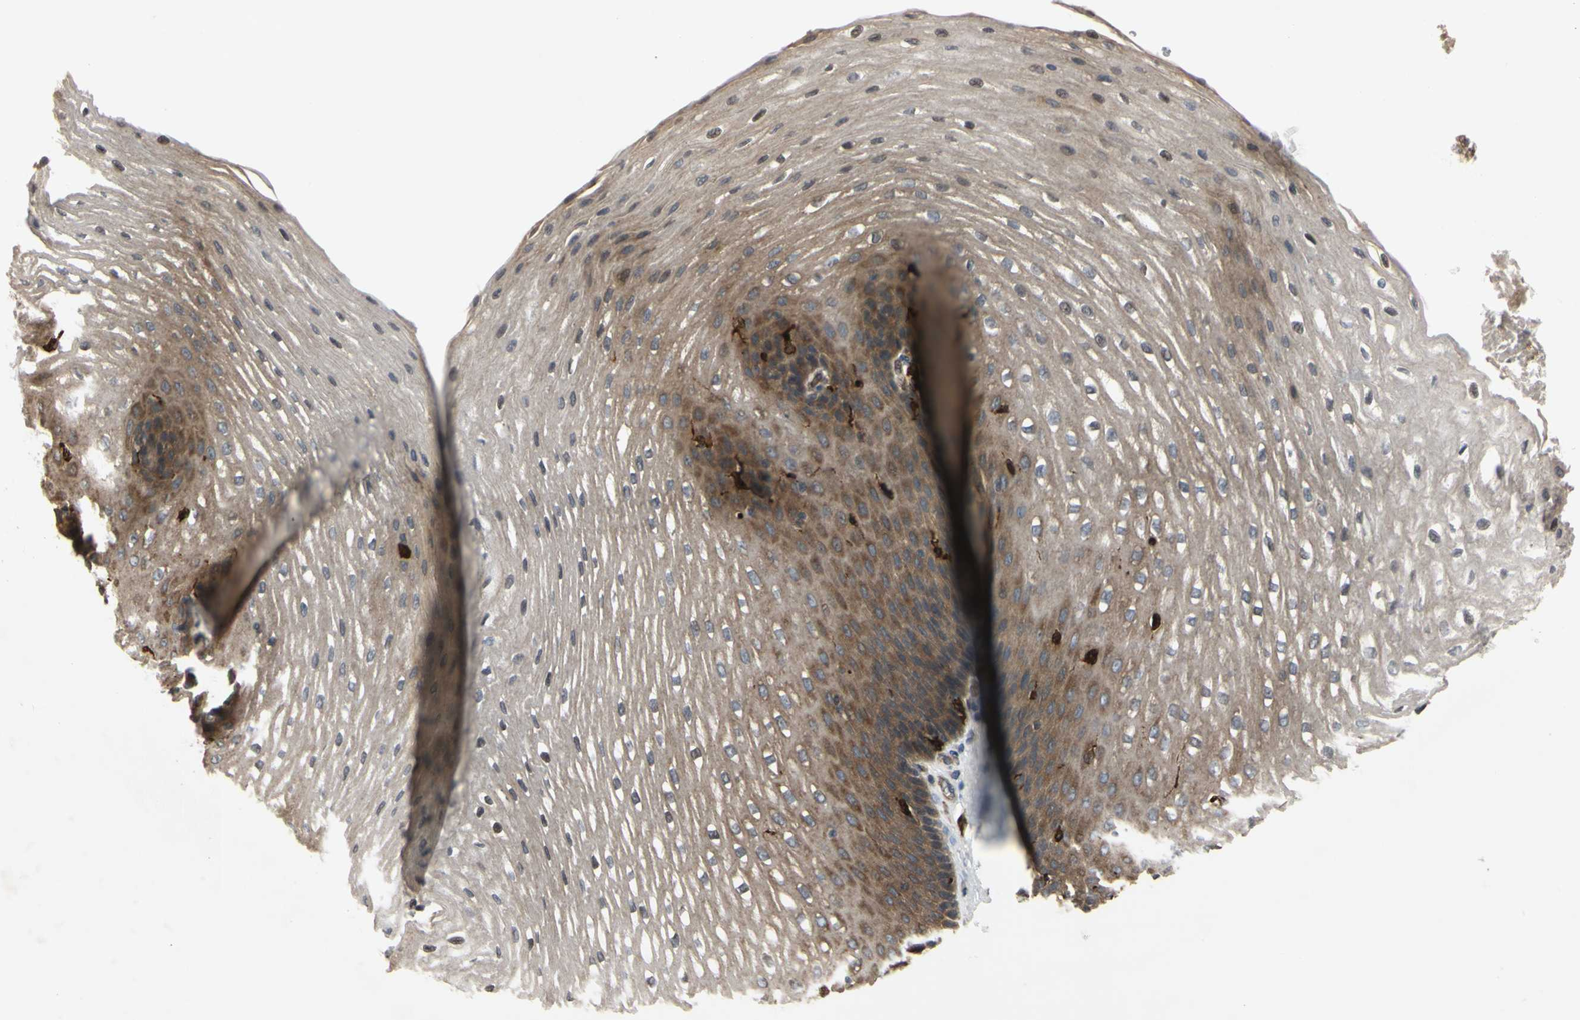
{"staining": {"intensity": "moderate", "quantity": "25%-75%", "location": "cytoplasmic/membranous"}, "tissue": "esophagus", "cell_type": "Squamous epithelial cells", "image_type": "normal", "snomed": [{"axis": "morphology", "description": "Normal tissue, NOS"}, {"axis": "topography", "description": "Esophagus"}], "caption": "This micrograph exhibits immunohistochemistry (IHC) staining of benign esophagus, with medium moderate cytoplasmic/membranous expression in about 25%-75% of squamous epithelial cells.", "gene": "PLXNA2", "patient": {"sex": "male", "age": 48}}